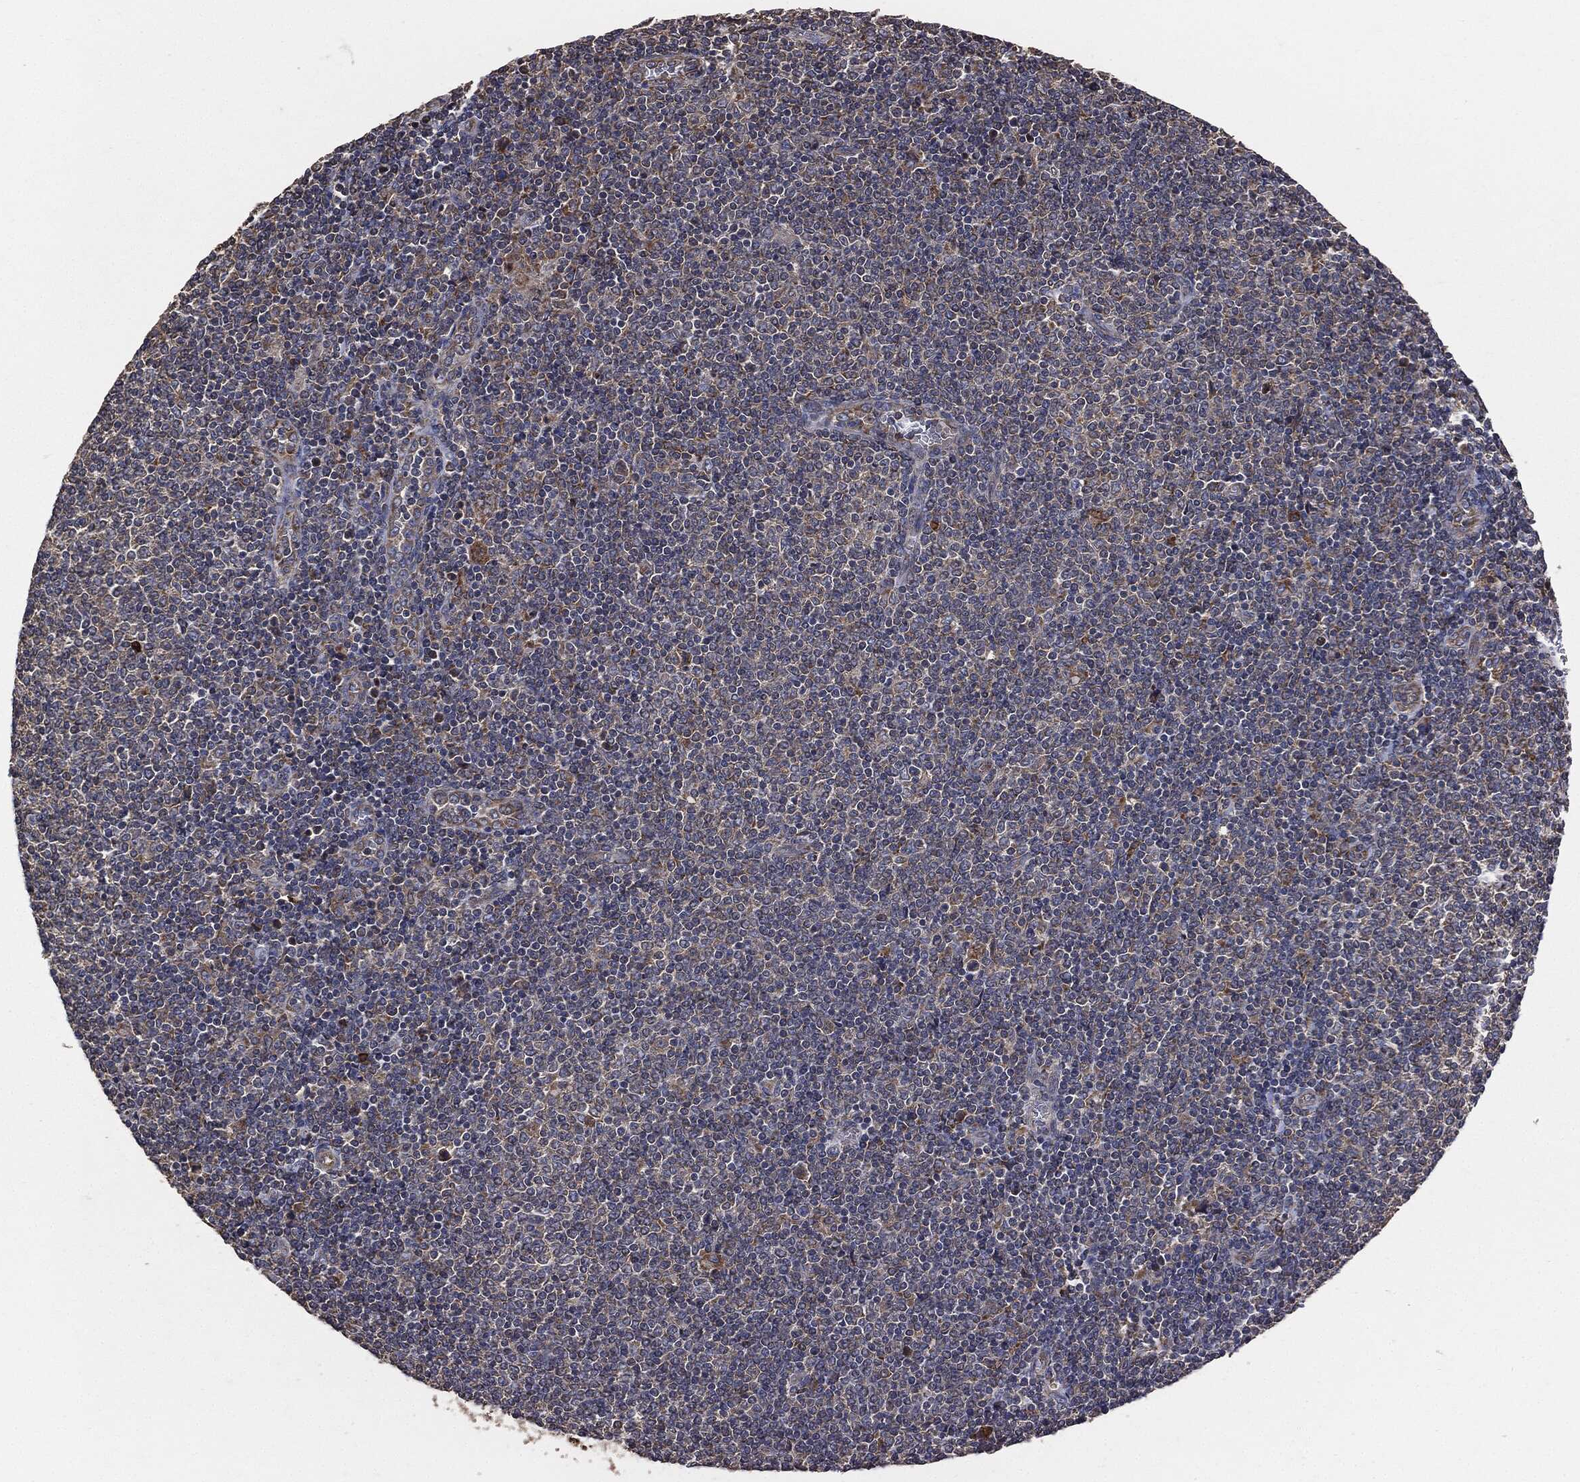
{"staining": {"intensity": "negative", "quantity": "none", "location": "none"}, "tissue": "lymphoma", "cell_type": "Tumor cells", "image_type": "cancer", "snomed": [{"axis": "morphology", "description": "Malignant lymphoma, non-Hodgkin's type, Low grade"}, {"axis": "topography", "description": "Lymph node"}], "caption": "Tumor cells are negative for brown protein staining in lymphoma. The staining was performed using DAB to visualize the protein expression in brown, while the nuclei were stained in blue with hematoxylin (Magnification: 20x).", "gene": "STK3", "patient": {"sex": "male", "age": 52}}